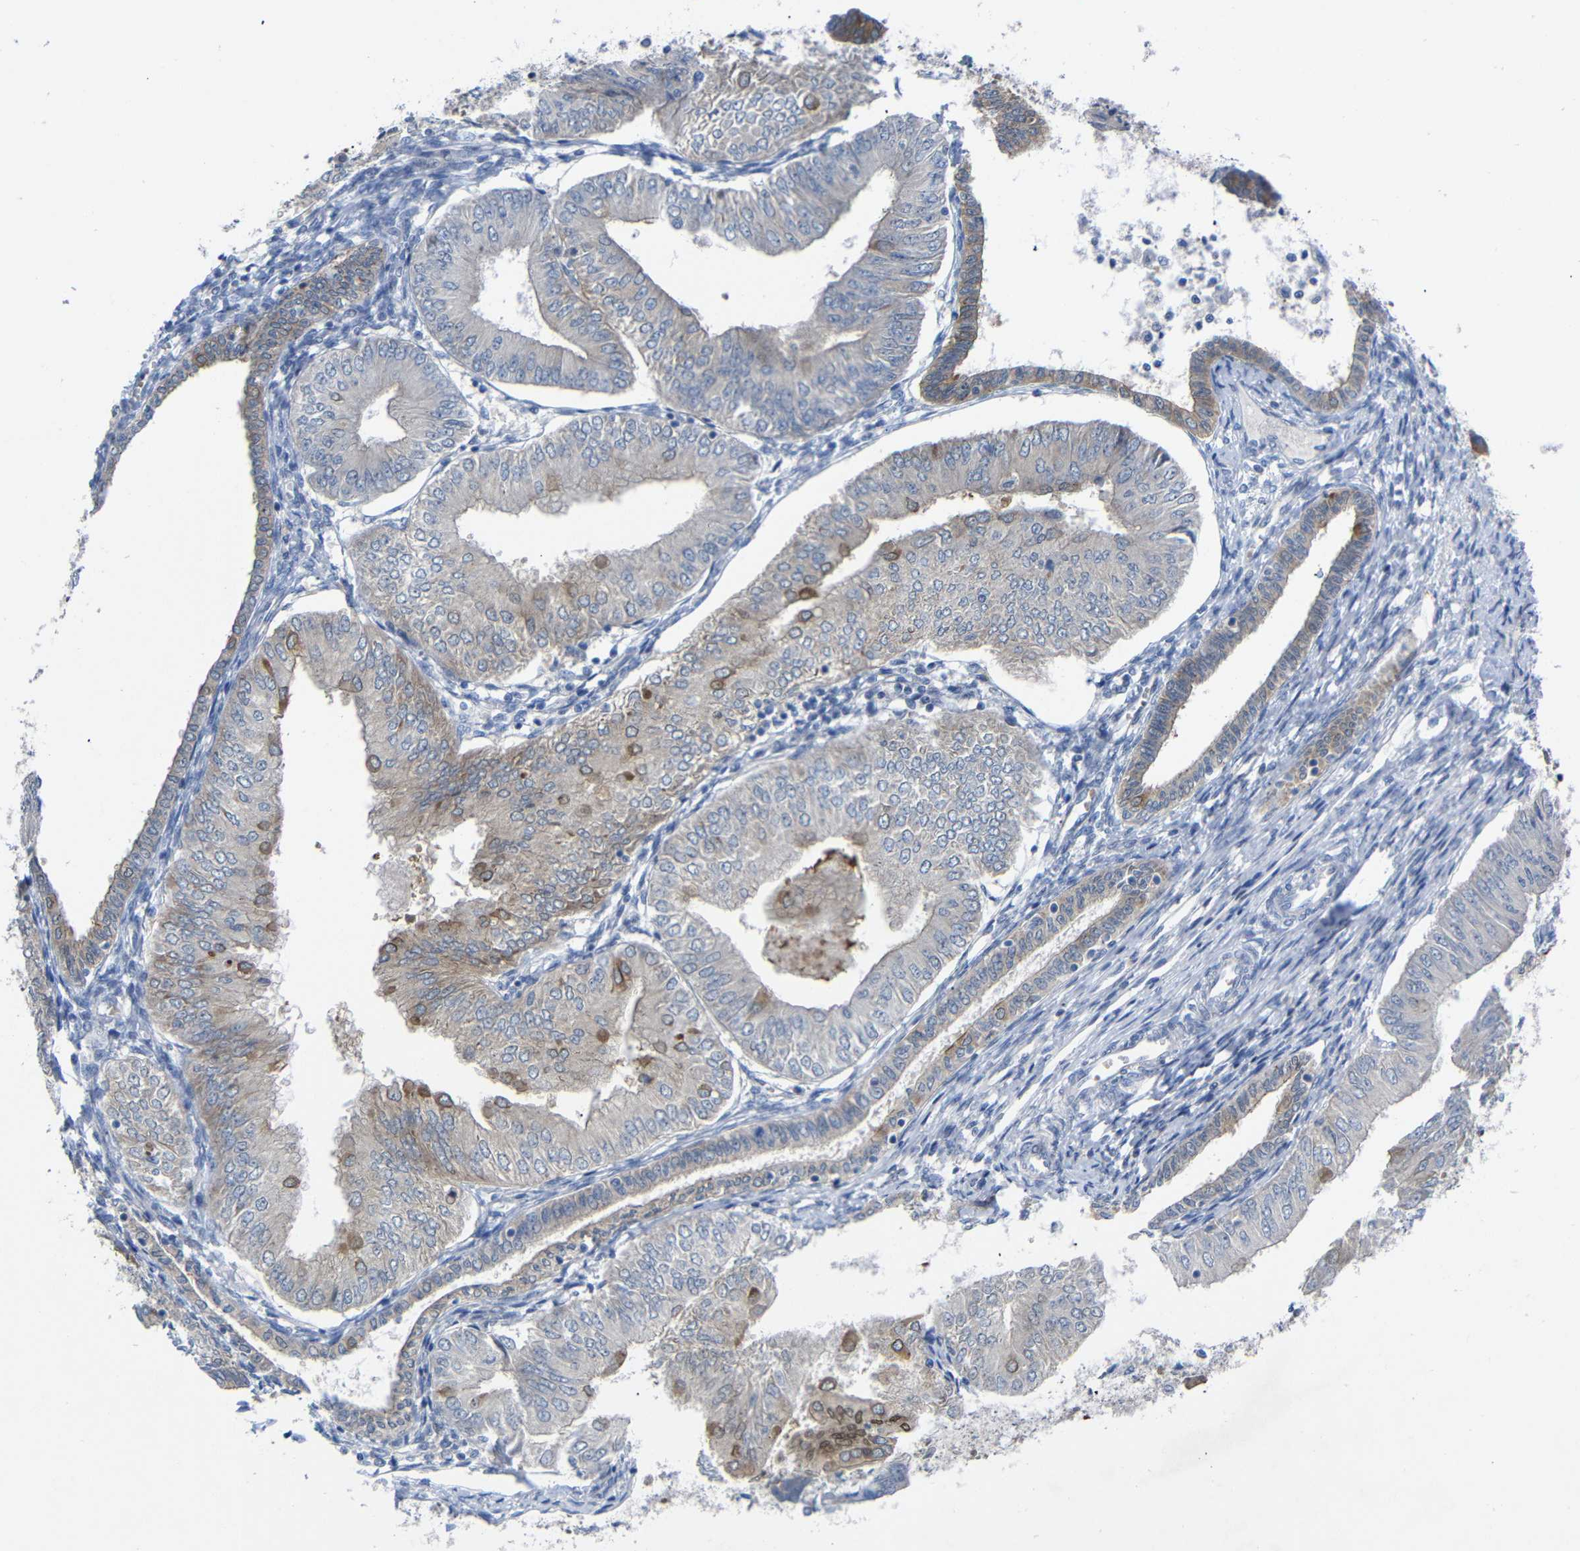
{"staining": {"intensity": "moderate", "quantity": "<25%", "location": "cytoplasmic/membranous"}, "tissue": "endometrial cancer", "cell_type": "Tumor cells", "image_type": "cancer", "snomed": [{"axis": "morphology", "description": "Adenocarcinoma, NOS"}, {"axis": "topography", "description": "Endometrium"}], "caption": "Immunohistochemistry (IHC) photomicrograph of human endometrial cancer (adenocarcinoma) stained for a protein (brown), which displays low levels of moderate cytoplasmic/membranous positivity in about <25% of tumor cells.", "gene": "CMTM1", "patient": {"sex": "female", "age": 53}}